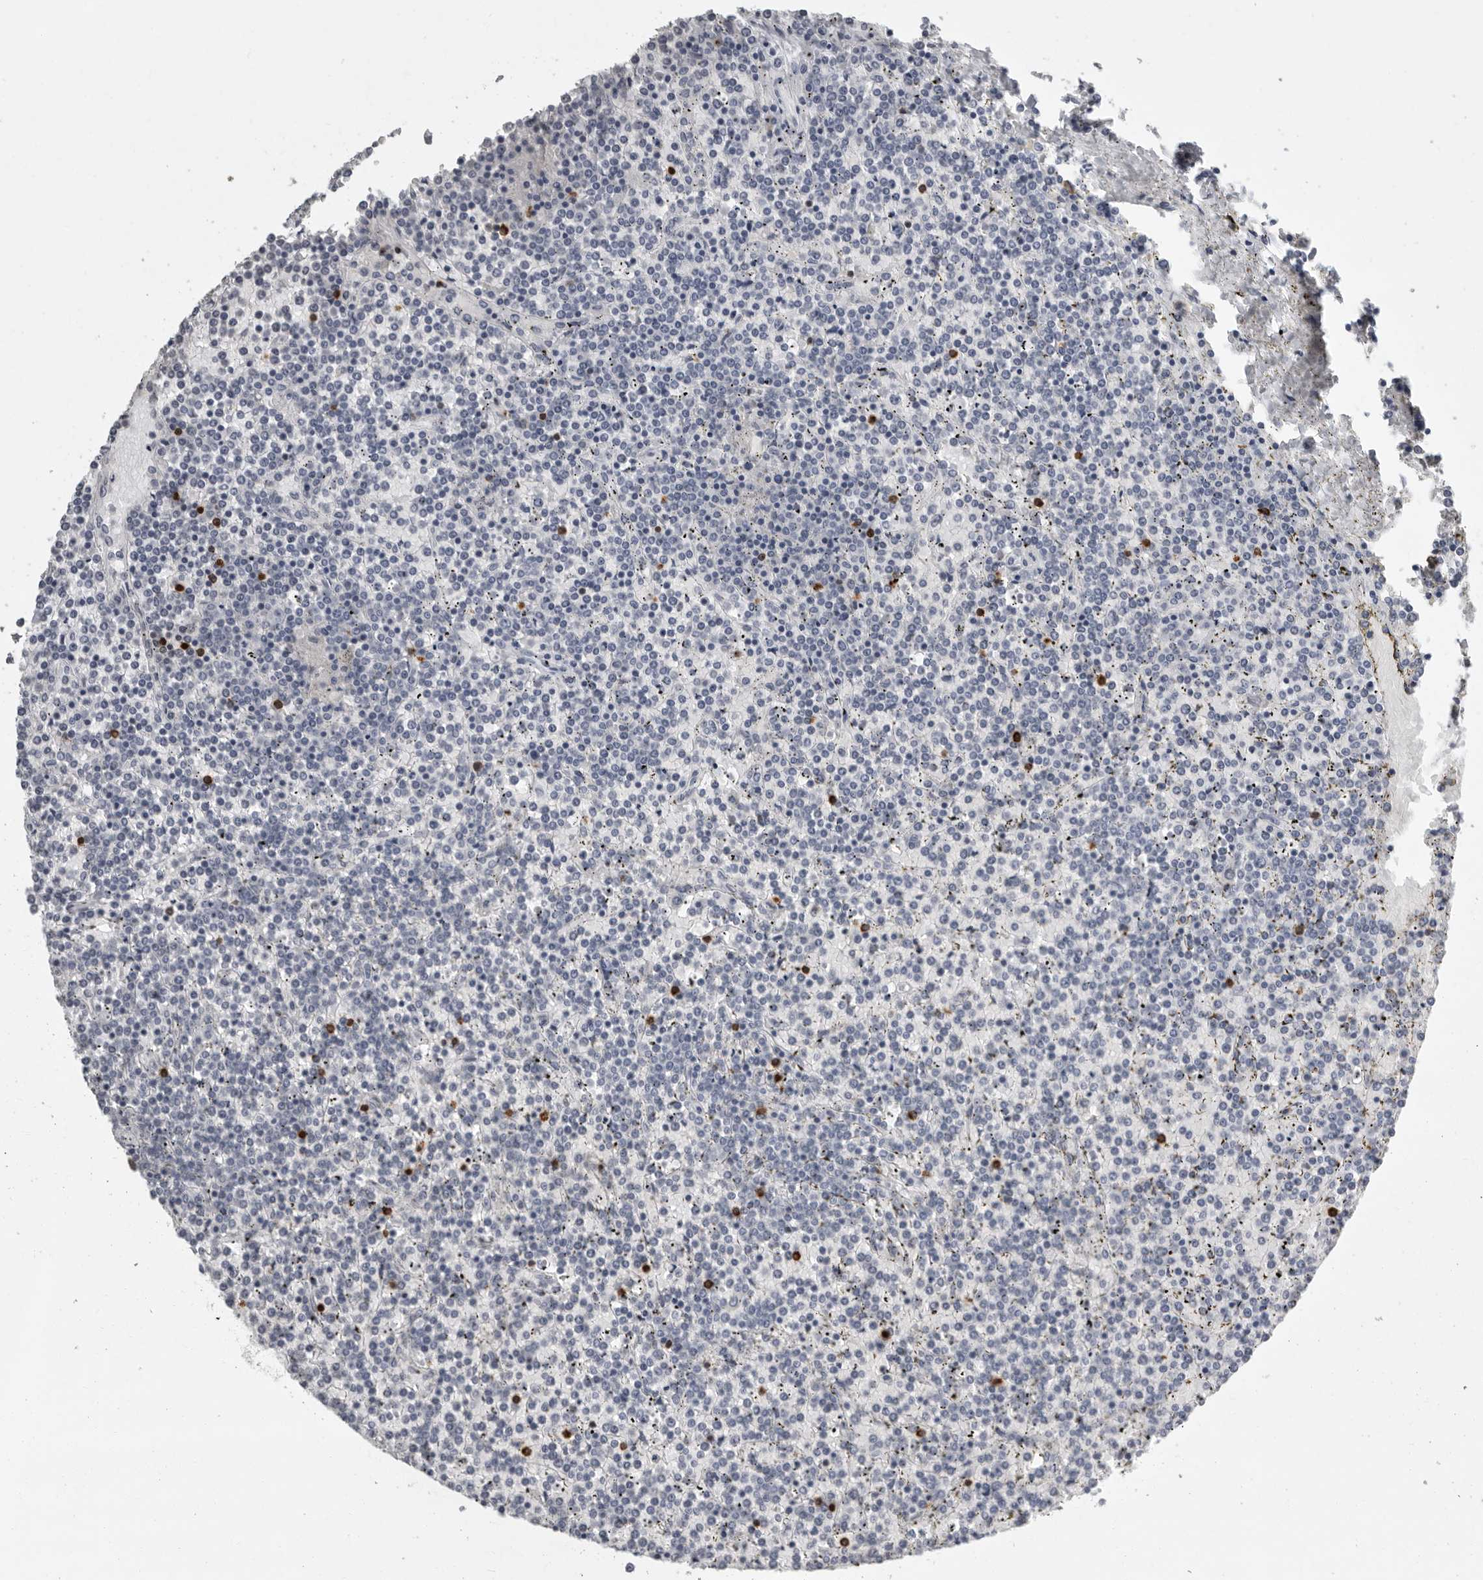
{"staining": {"intensity": "negative", "quantity": "none", "location": "none"}, "tissue": "lymphoma", "cell_type": "Tumor cells", "image_type": "cancer", "snomed": [{"axis": "morphology", "description": "Malignant lymphoma, non-Hodgkin's type, Low grade"}, {"axis": "topography", "description": "Spleen"}], "caption": "Tumor cells show no significant protein staining in lymphoma.", "gene": "GNLY", "patient": {"sex": "female", "age": 19}}